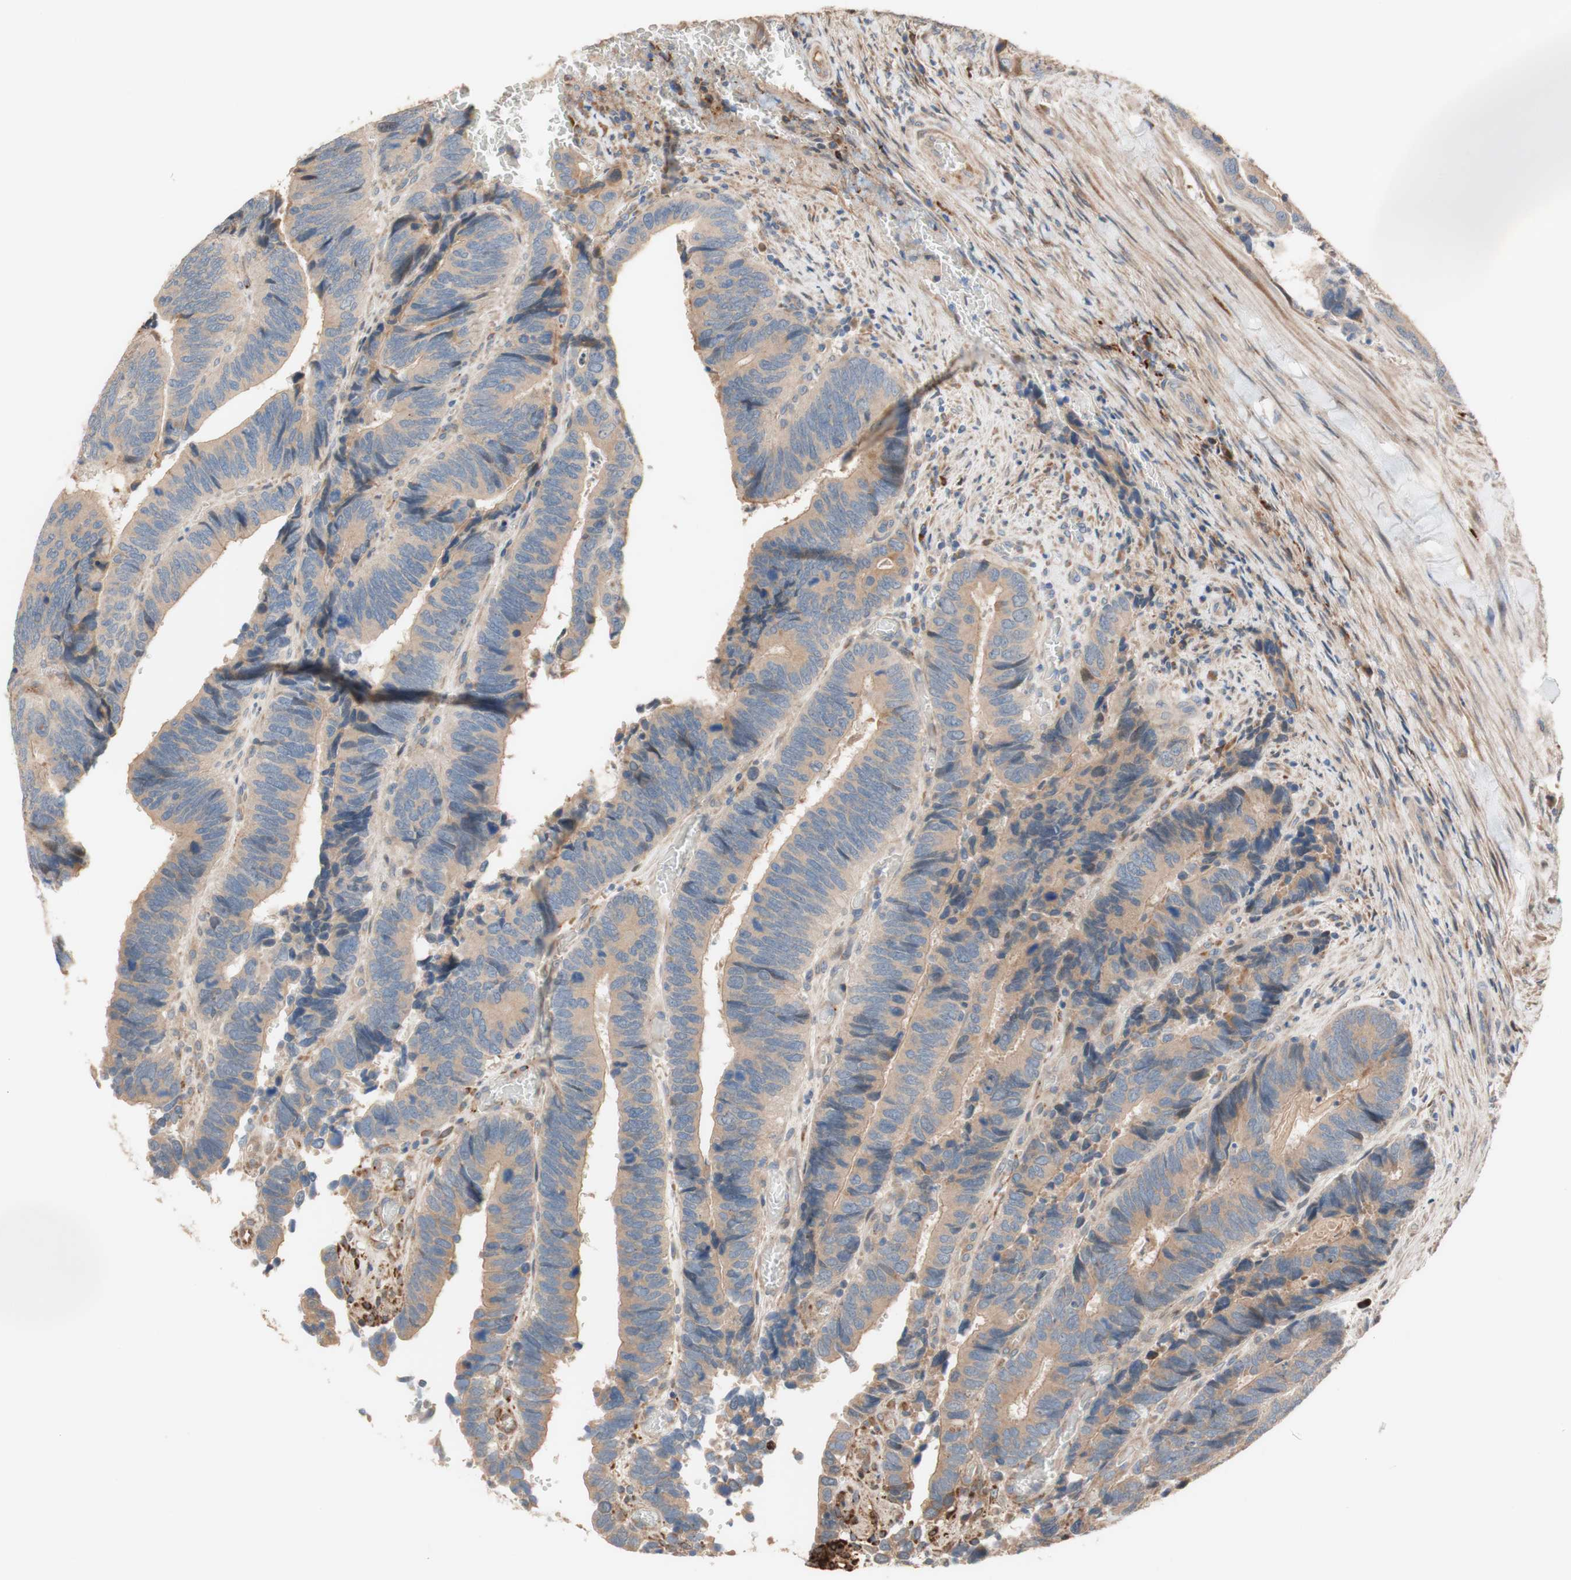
{"staining": {"intensity": "negative", "quantity": "none", "location": "none"}, "tissue": "colorectal cancer", "cell_type": "Tumor cells", "image_type": "cancer", "snomed": [{"axis": "morphology", "description": "Adenocarcinoma, NOS"}, {"axis": "topography", "description": "Colon"}], "caption": "Colorectal cancer was stained to show a protein in brown. There is no significant expression in tumor cells.", "gene": "PTPN21", "patient": {"sex": "male", "age": 72}}